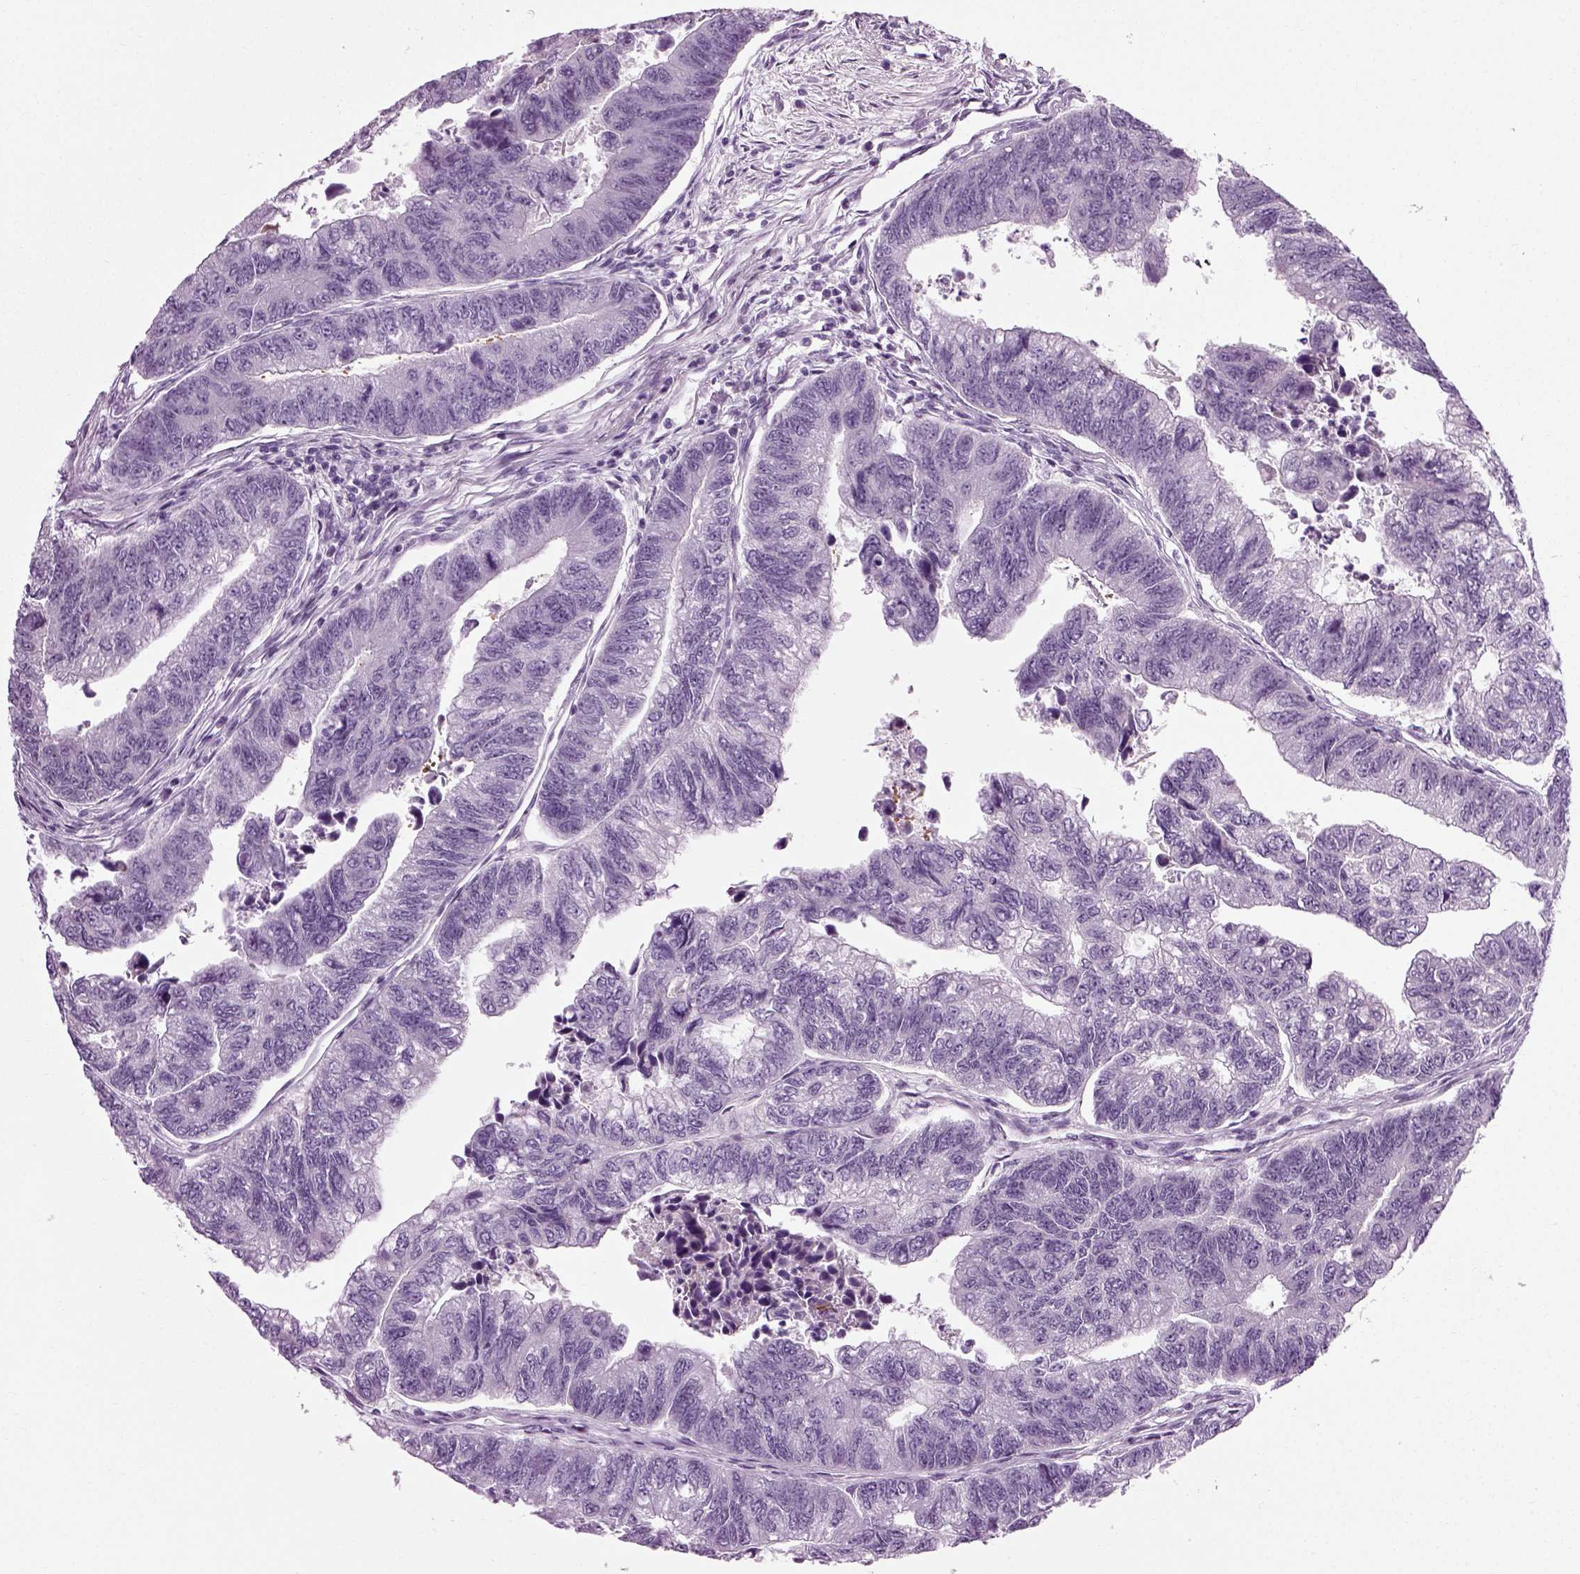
{"staining": {"intensity": "negative", "quantity": "none", "location": "none"}, "tissue": "colorectal cancer", "cell_type": "Tumor cells", "image_type": "cancer", "snomed": [{"axis": "morphology", "description": "Adenocarcinoma, NOS"}, {"axis": "topography", "description": "Colon"}], "caption": "Immunohistochemistry (IHC) histopathology image of neoplastic tissue: human colorectal cancer stained with DAB (3,3'-diaminobenzidine) exhibits no significant protein positivity in tumor cells. (Stains: DAB immunohistochemistry (IHC) with hematoxylin counter stain, Microscopy: brightfield microscopy at high magnification).", "gene": "SCG5", "patient": {"sex": "female", "age": 65}}